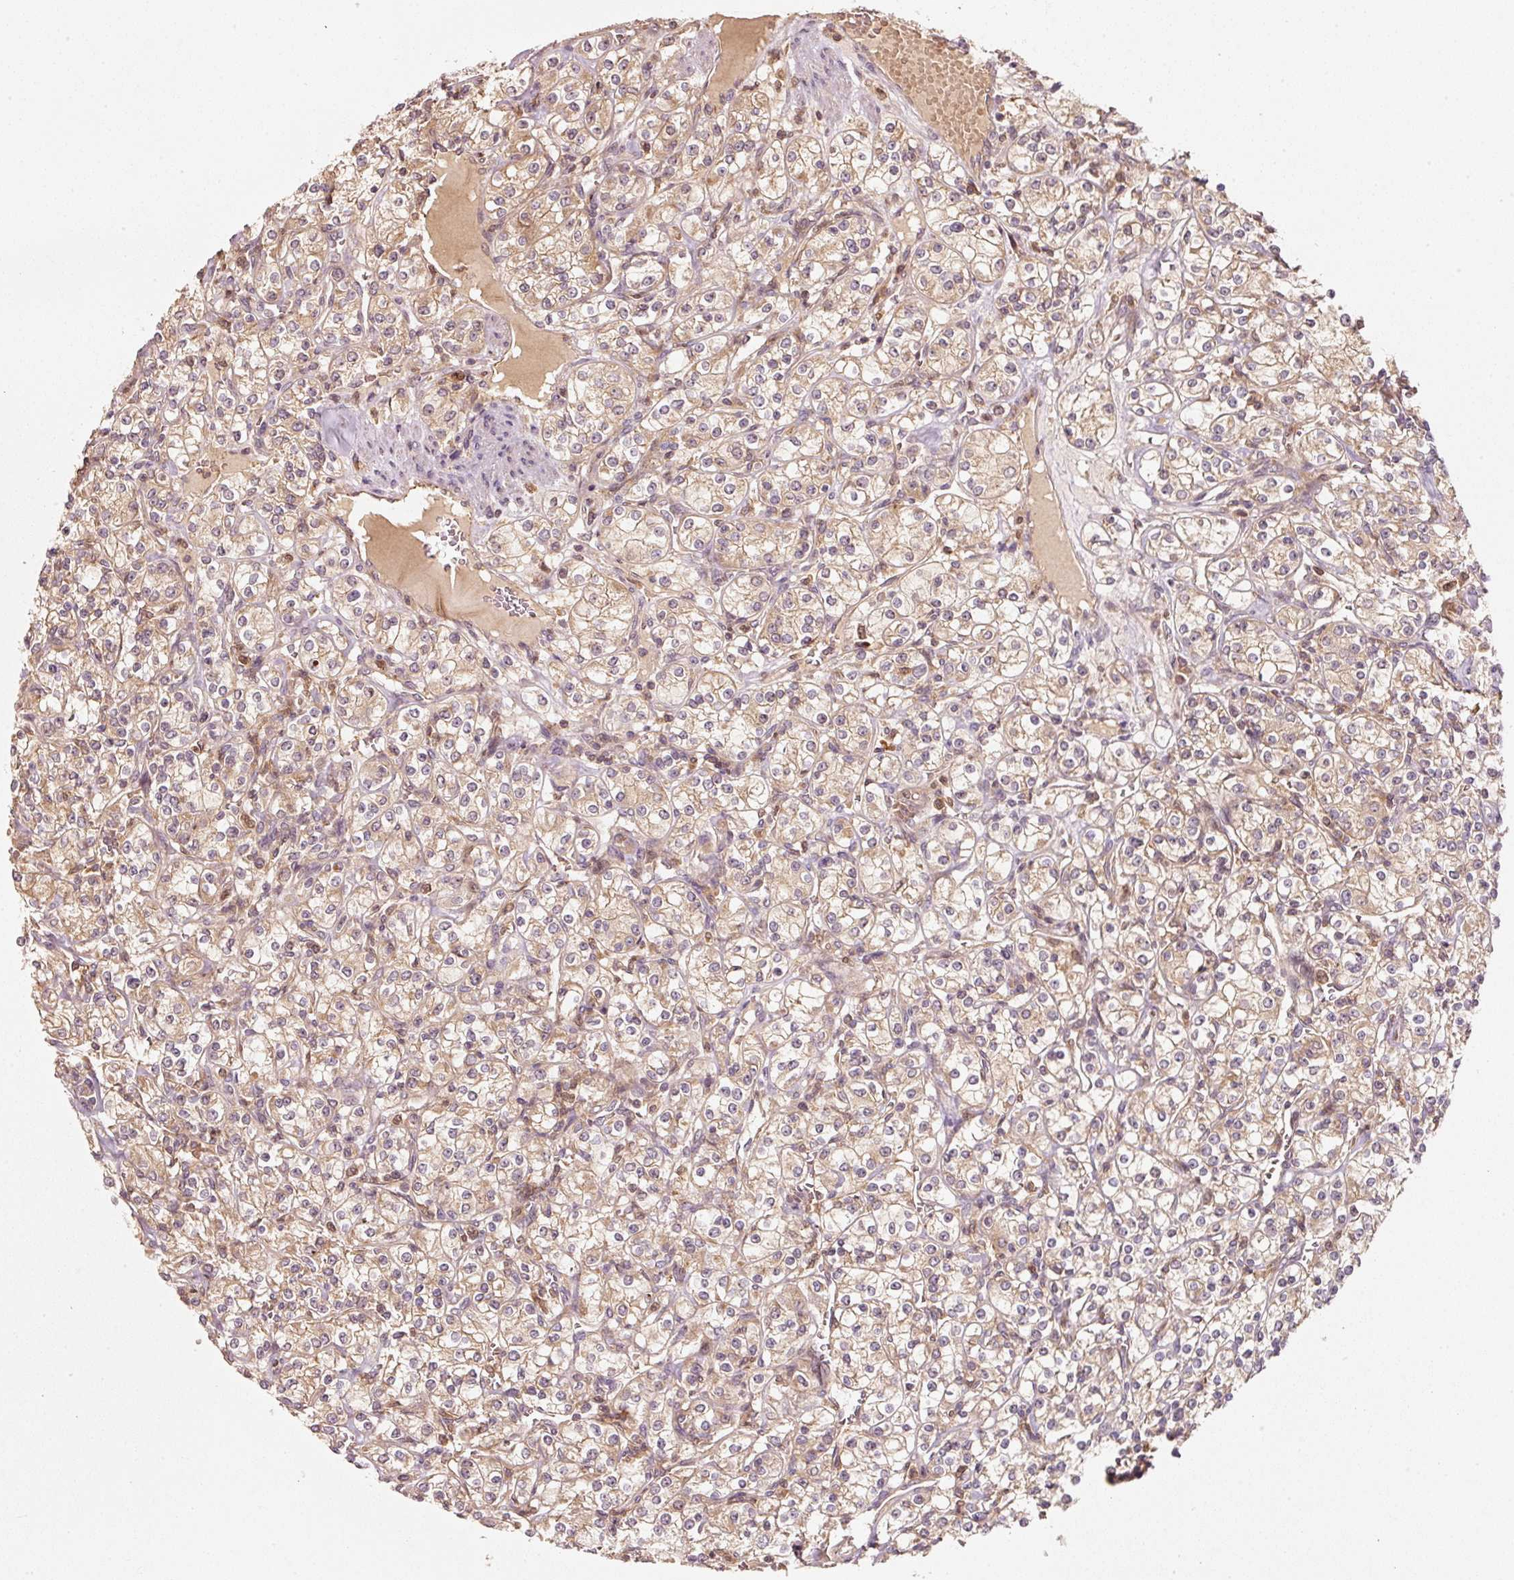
{"staining": {"intensity": "moderate", "quantity": ">75%", "location": "cytoplasmic/membranous"}, "tissue": "renal cancer", "cell_type": "Tumor cells", "image_type": "cancer", "snomed": [{"axis": "morphology", "description": "Adenocarcinoma, NOS"}, {"axis": "topography", "description": "Kidney"}], "caption": "The immunohistochemical stain highlights moderate cytoplasmic/membranous expression in tumor cells of renal adenocarcinoma tissue.", "gene": "RRAS2", "patient": {"sex": "male", "age": 77}}